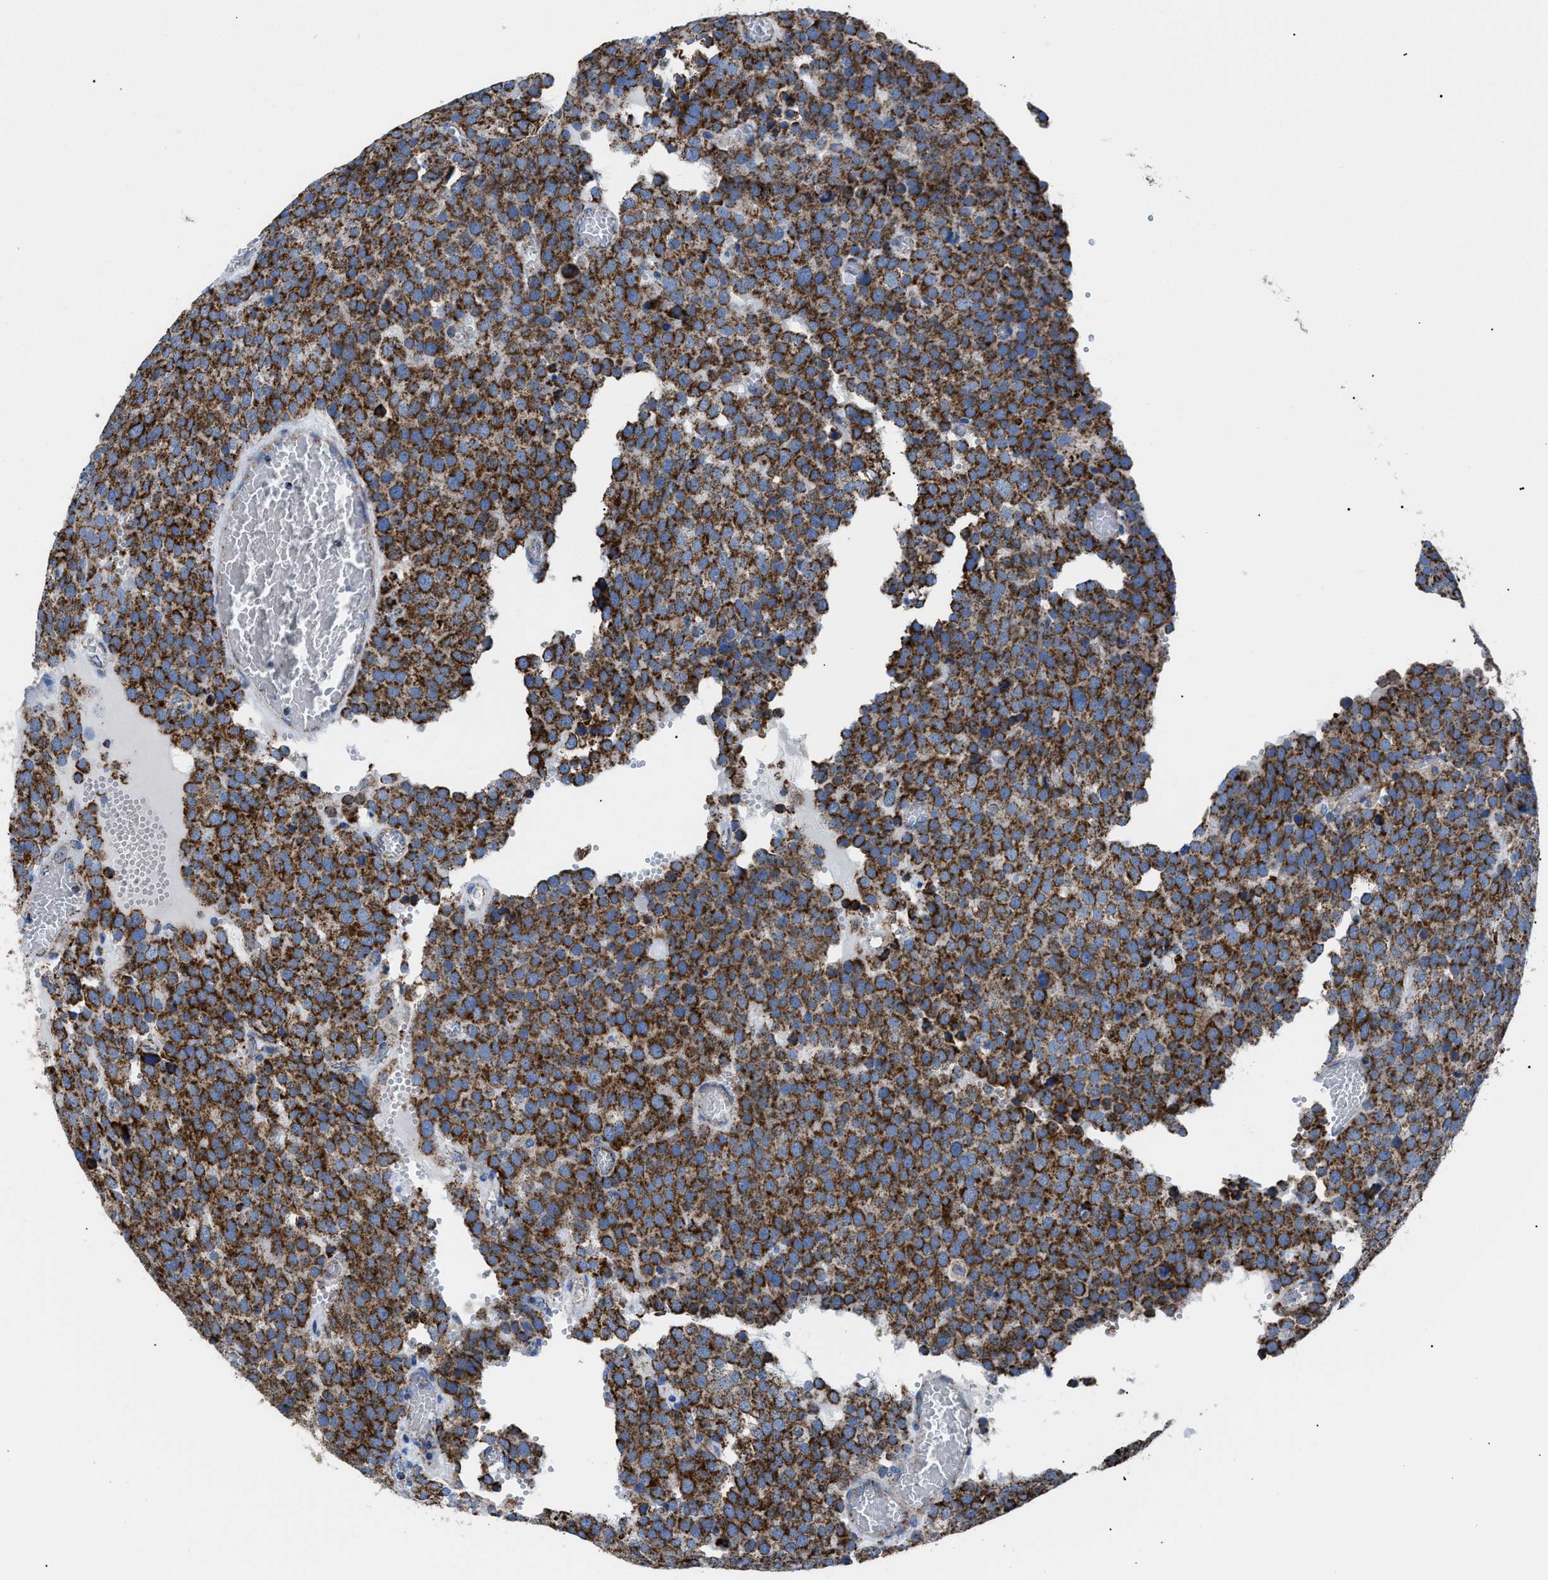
{"staining": {"intensity": "strong", "quantity": ">75%", "location": "cytoplasmic/membranous"}, "tissue": "testis cancer", "cell_type": "Tumor cells", "image_type": "cancer", "snomed": [{"axis": "morphology", "description": "Normal tissue, NOS"}, {"axis": "morphology", "description": "Seminoma, NOS"}, {"axis": "topography", "description": "Testis"}], "caption": "Immunohistochemistry photomicrograph of human testis seminoma stained for a protein (brown), which reveals high levels of strong cytoplasmic/membranous staining in approximately >75% of tumor cells.", "gene": "PHB2", "patient": {"sex": "male", "age": 71}}